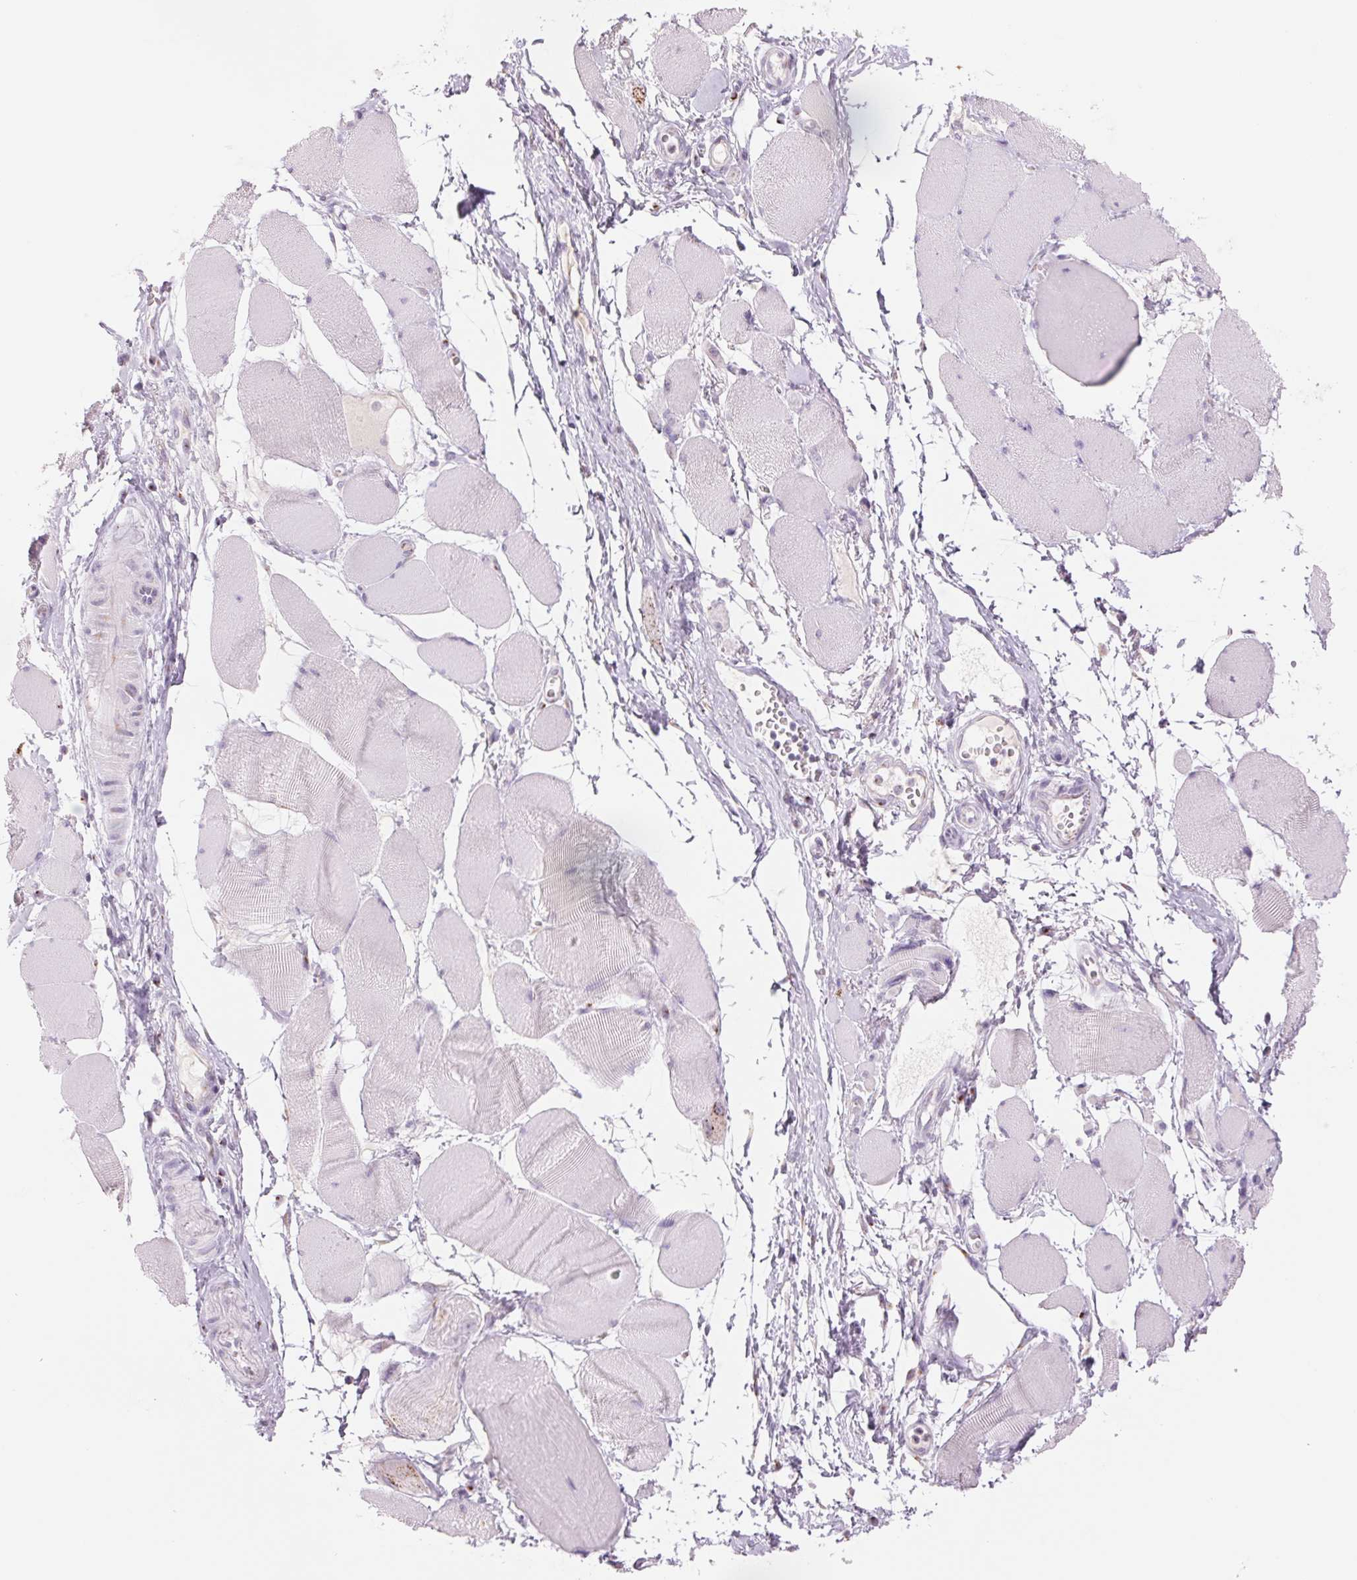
{"staining": {"intensity": "negative", "quantity": "none", "location": "none"}, "tissue": "skeletal muscle", "cell_type": "Myocytes", "image_type": "normal", "snomed": [{"axis": "morphology", "description": "Normal tissue, NOS"}, {"axis": "topography", "description": "Skeletal muscle"}], "caption": "This image is of benign skeletal muscle stained with immunohistochemistry (IHC) to label a protein in brown with the nuclei are counter-stained blue. There is no positivity in myocytes. (DAB IHC with hematoxylin counter stain).", "gene": "GALNT7", "patient": {"sex": "female", "age": 75}}